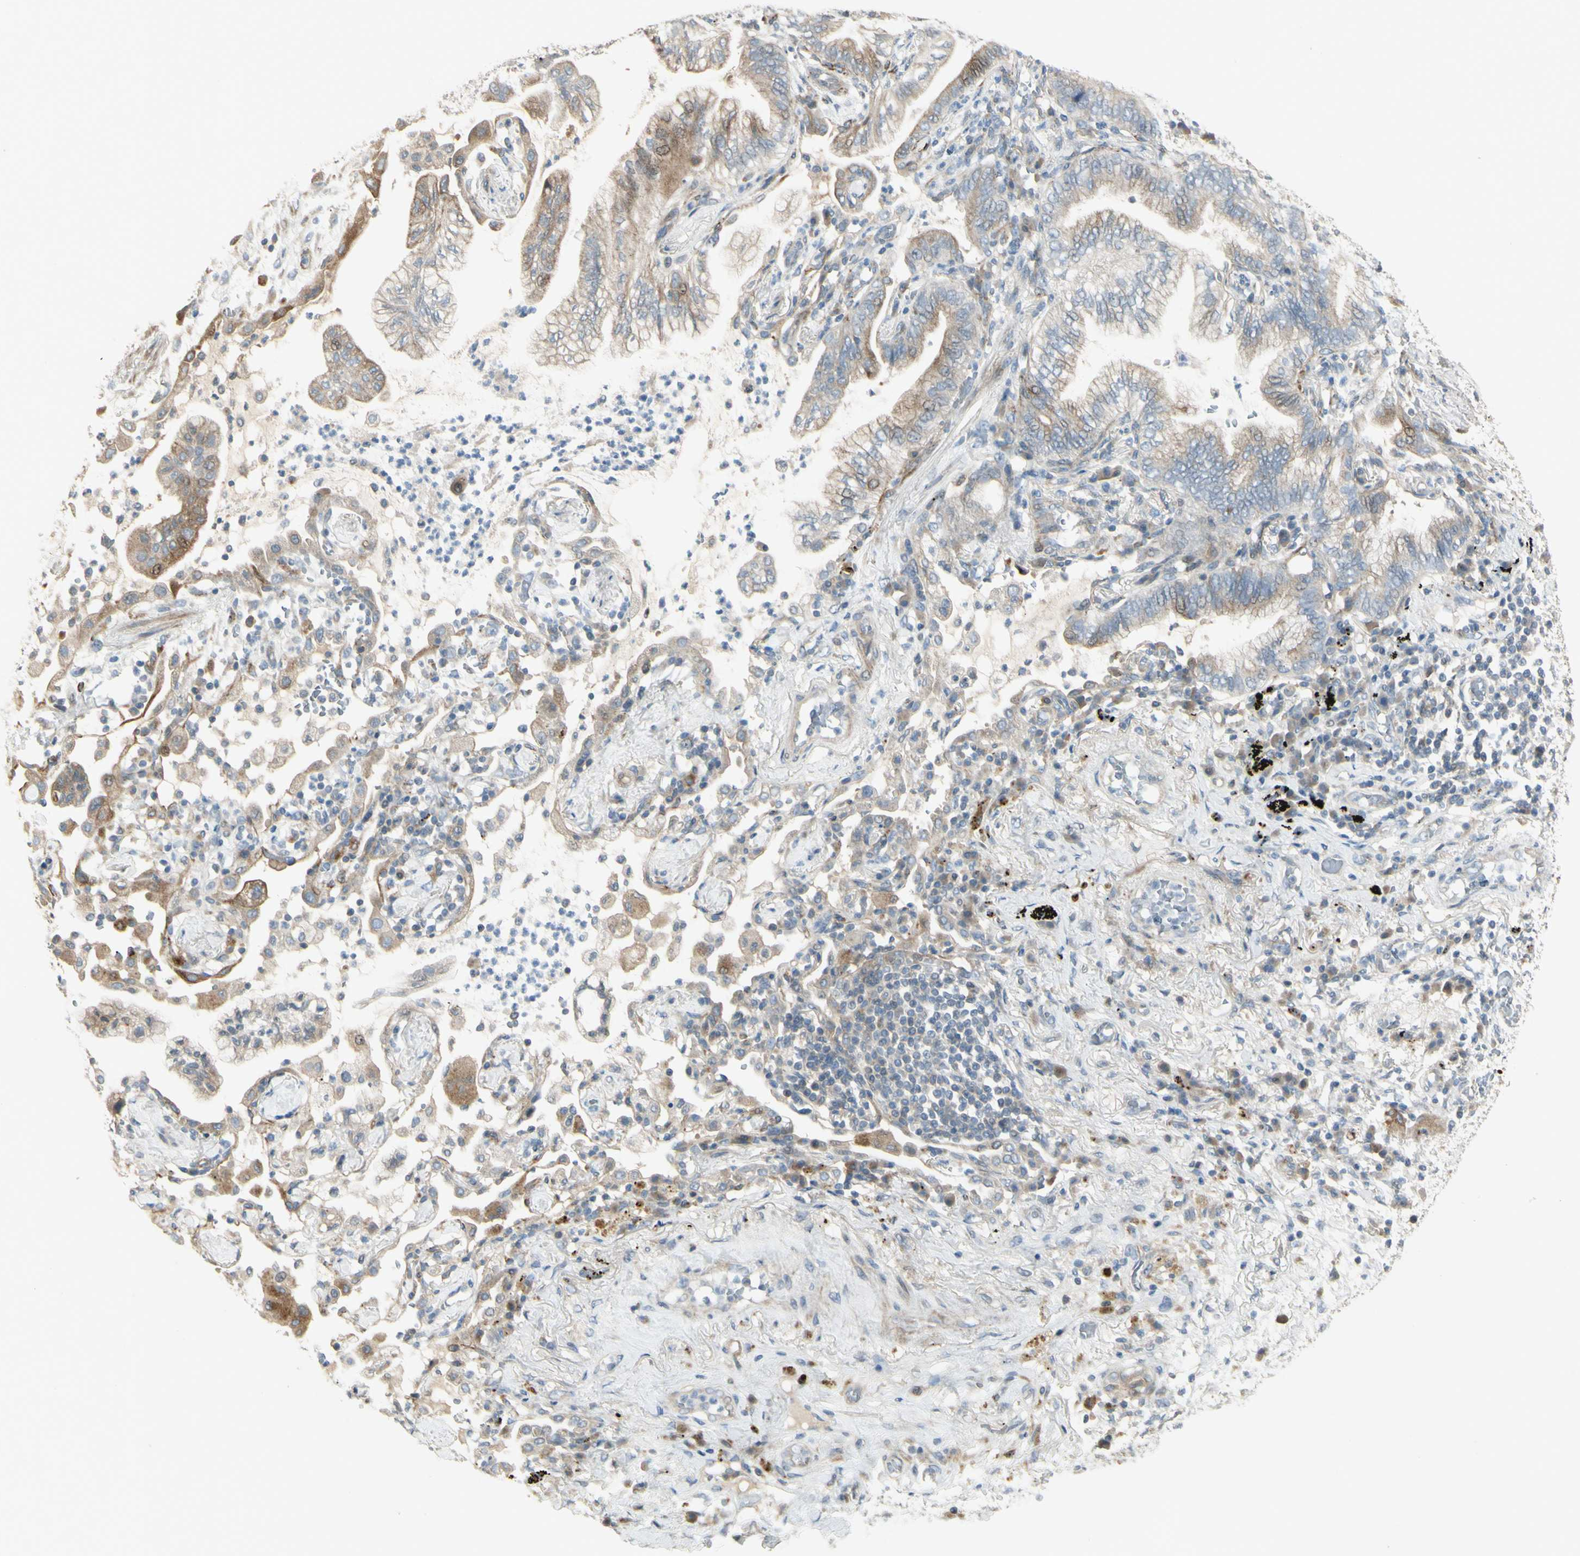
{"staining": {"intensity": "weak", "quantity": "25%-75%", "location": "cytoplasmic/membranous"}, "tissue": "lung cancer", "cell_type": "Tumor cells", "image_type": "cancer", "snomed": [{"axis": "morphology", "description": "Normal tissue, NOS"}, {"axis": "morphology", "description": "Adenocarcinoma, NOS"}, {"axis": "topography", "description": "Bronchus"}, {"axis": "topography", "description": "Lung"}], "caption": "This is an image of immunohistochemistry staining of lung cancer (adenocarcinoma), which shows weak positivity in the cytoplasmic/membranous of tumor cells.", "gene": "NDFIP1", "patient": {"sex": "female", "age": 70}}